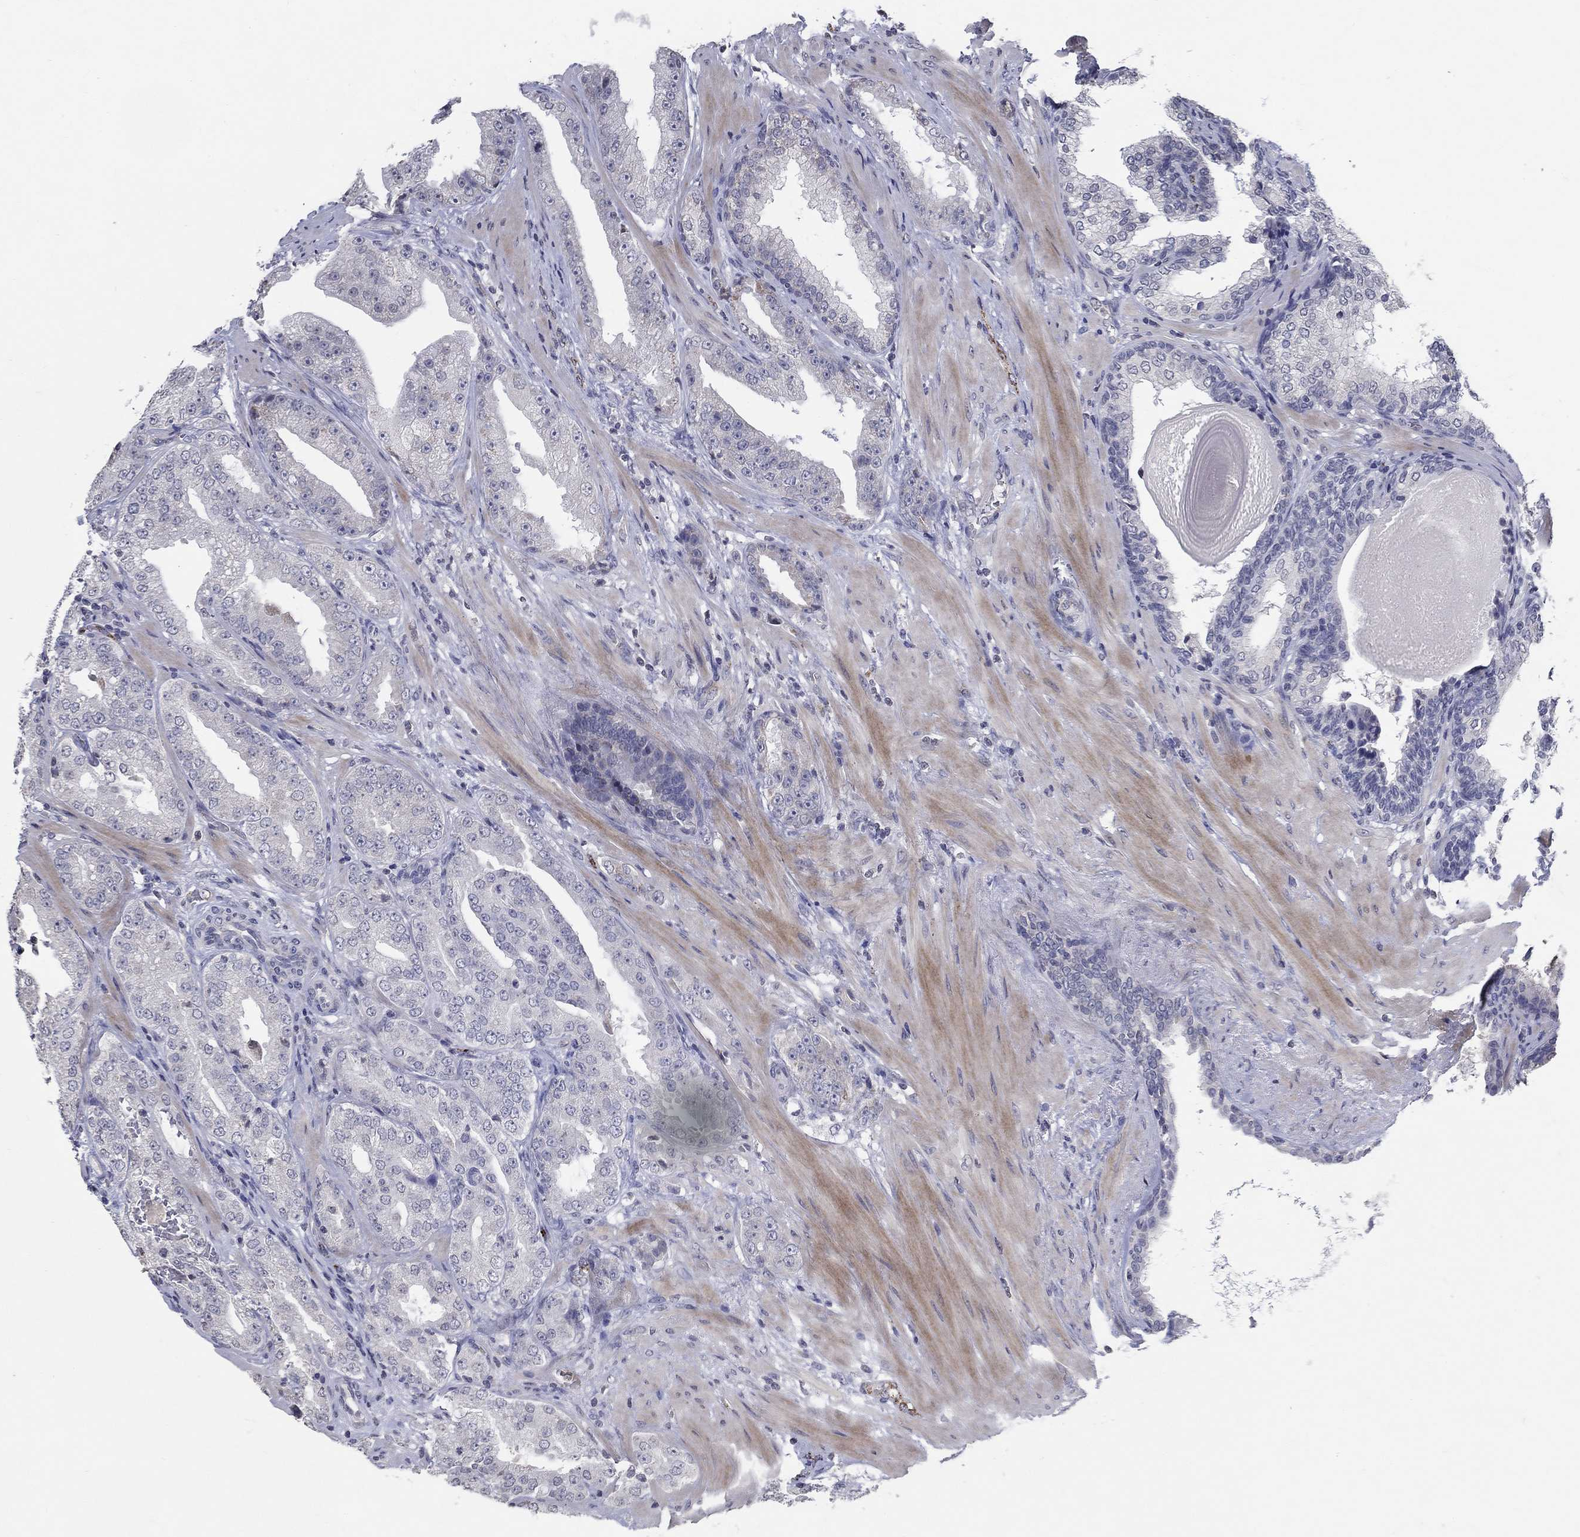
{"staining": {"intensity": "negative", "quantity": "none", "location": "none"}, "tissue": "prostate cancer", "cell_type": "Tumor cells", "image_type": "cancer", "snomed": [{"axis": "morphology", "description": "Adenocarcinoma, Low grade"}, {"axis": "topography", "description": "Prostate"}], "caption": "Low-grade adenocarcinoma (prostate) was stained to show a protein in brown. There is no significant expression in tumor cells.", "gene": "TINAG", "patient": {"sex": "male", "age": 62}}